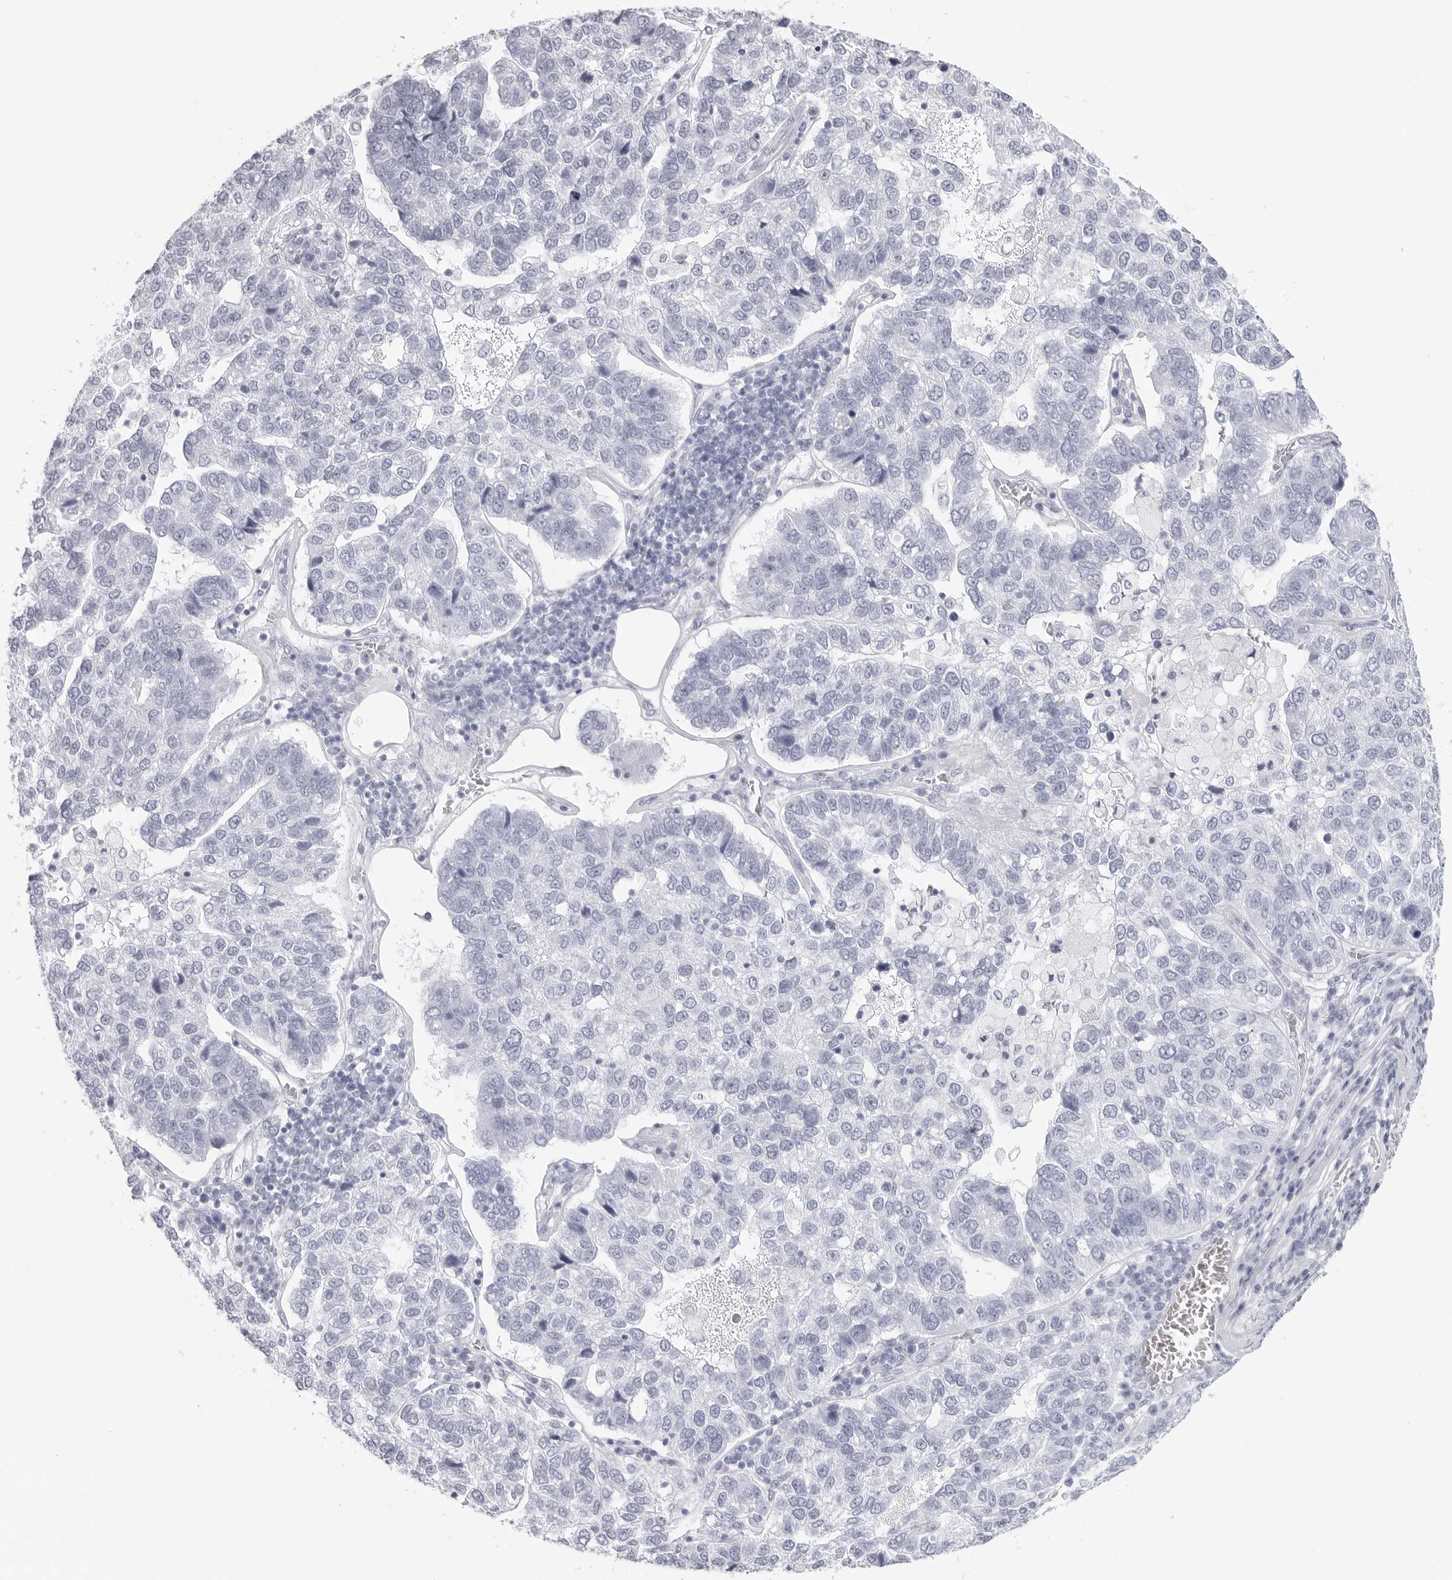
{"staining": {"intensity": "negative", "quantity": "none", "location": "none"}, "tissue": "pancreatic cancer", "cell_type": "Tumor cells", "image_type": "cancer", "snomed": [{"axis": "morphology", "description": "Adenocarcinoma, NOS"}, {"axis": "topography", "description": "Pancreas"}], "caption": "Micrograph shows no significant protein expression in tumor cells of adenocarcinoma (pancreatic).", "gene": "CST2", "patient": {"sex": "female", "age": 61}}